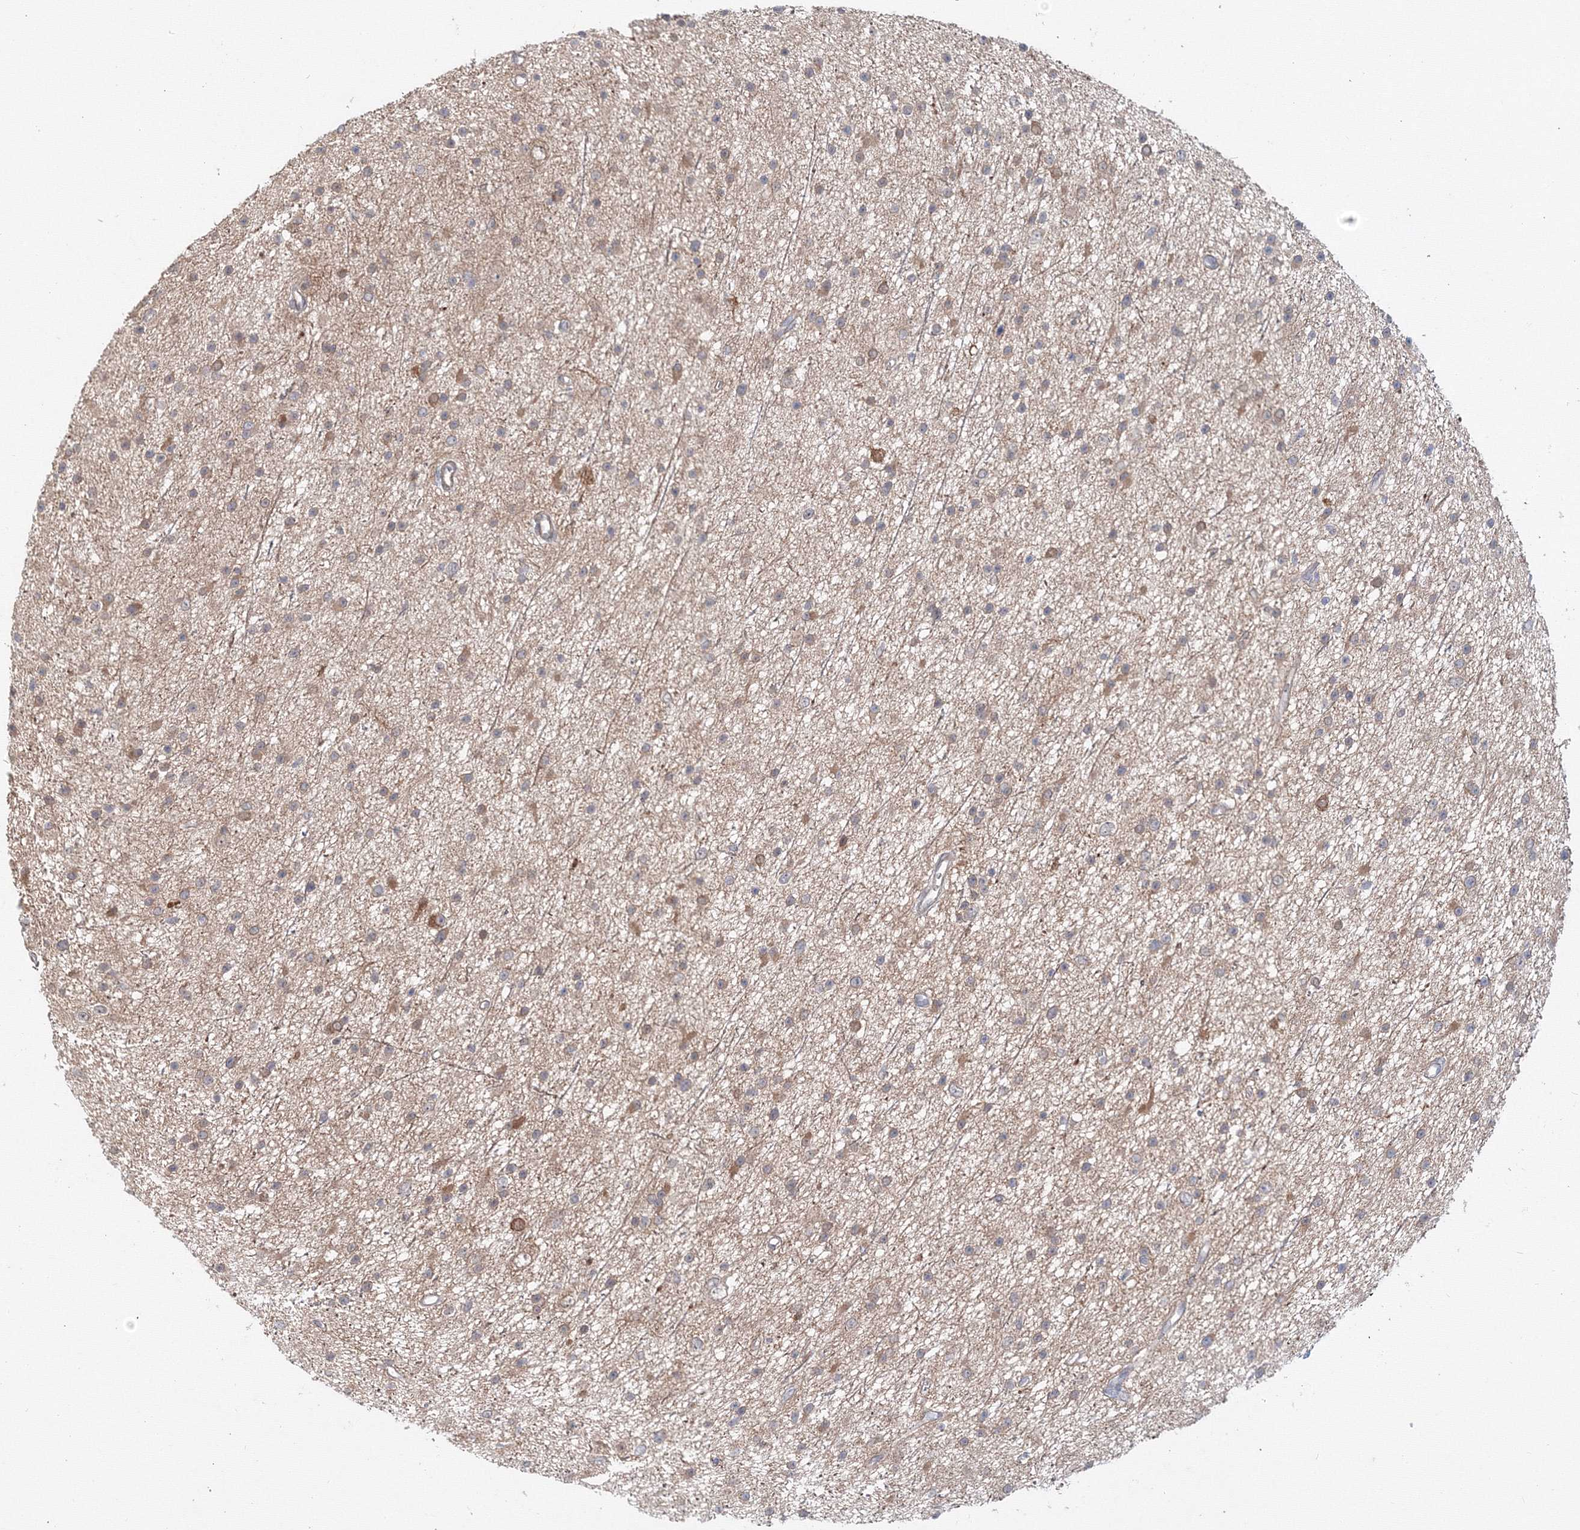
{"staining": {"intensity": "weak", "quantity": "25%-75%", "location": "cytoplasmic/membranous"}, "tissue": "glioma", "cell_type": "Tumor cells", "image_type": "cancer", "snomed": [{"axis": "morphology", "description": "Glioma, malignant, Low grade"}, {"axis": "topography", "description": "Cerebral cortex"}], "caption": "High-magnification brightfield microscopy of low-grade glioma (malignant) stained with DAB (3,3'-diaminobenzidine) (brown) and counterstained with hematoxylin (blue). tumor cells exhibit weak cytoplasmic/membranous staining is identified in about25%-75% of cells.", "gene": "ARHGAP21", "patient": {"sex": "female", "age": 39}}